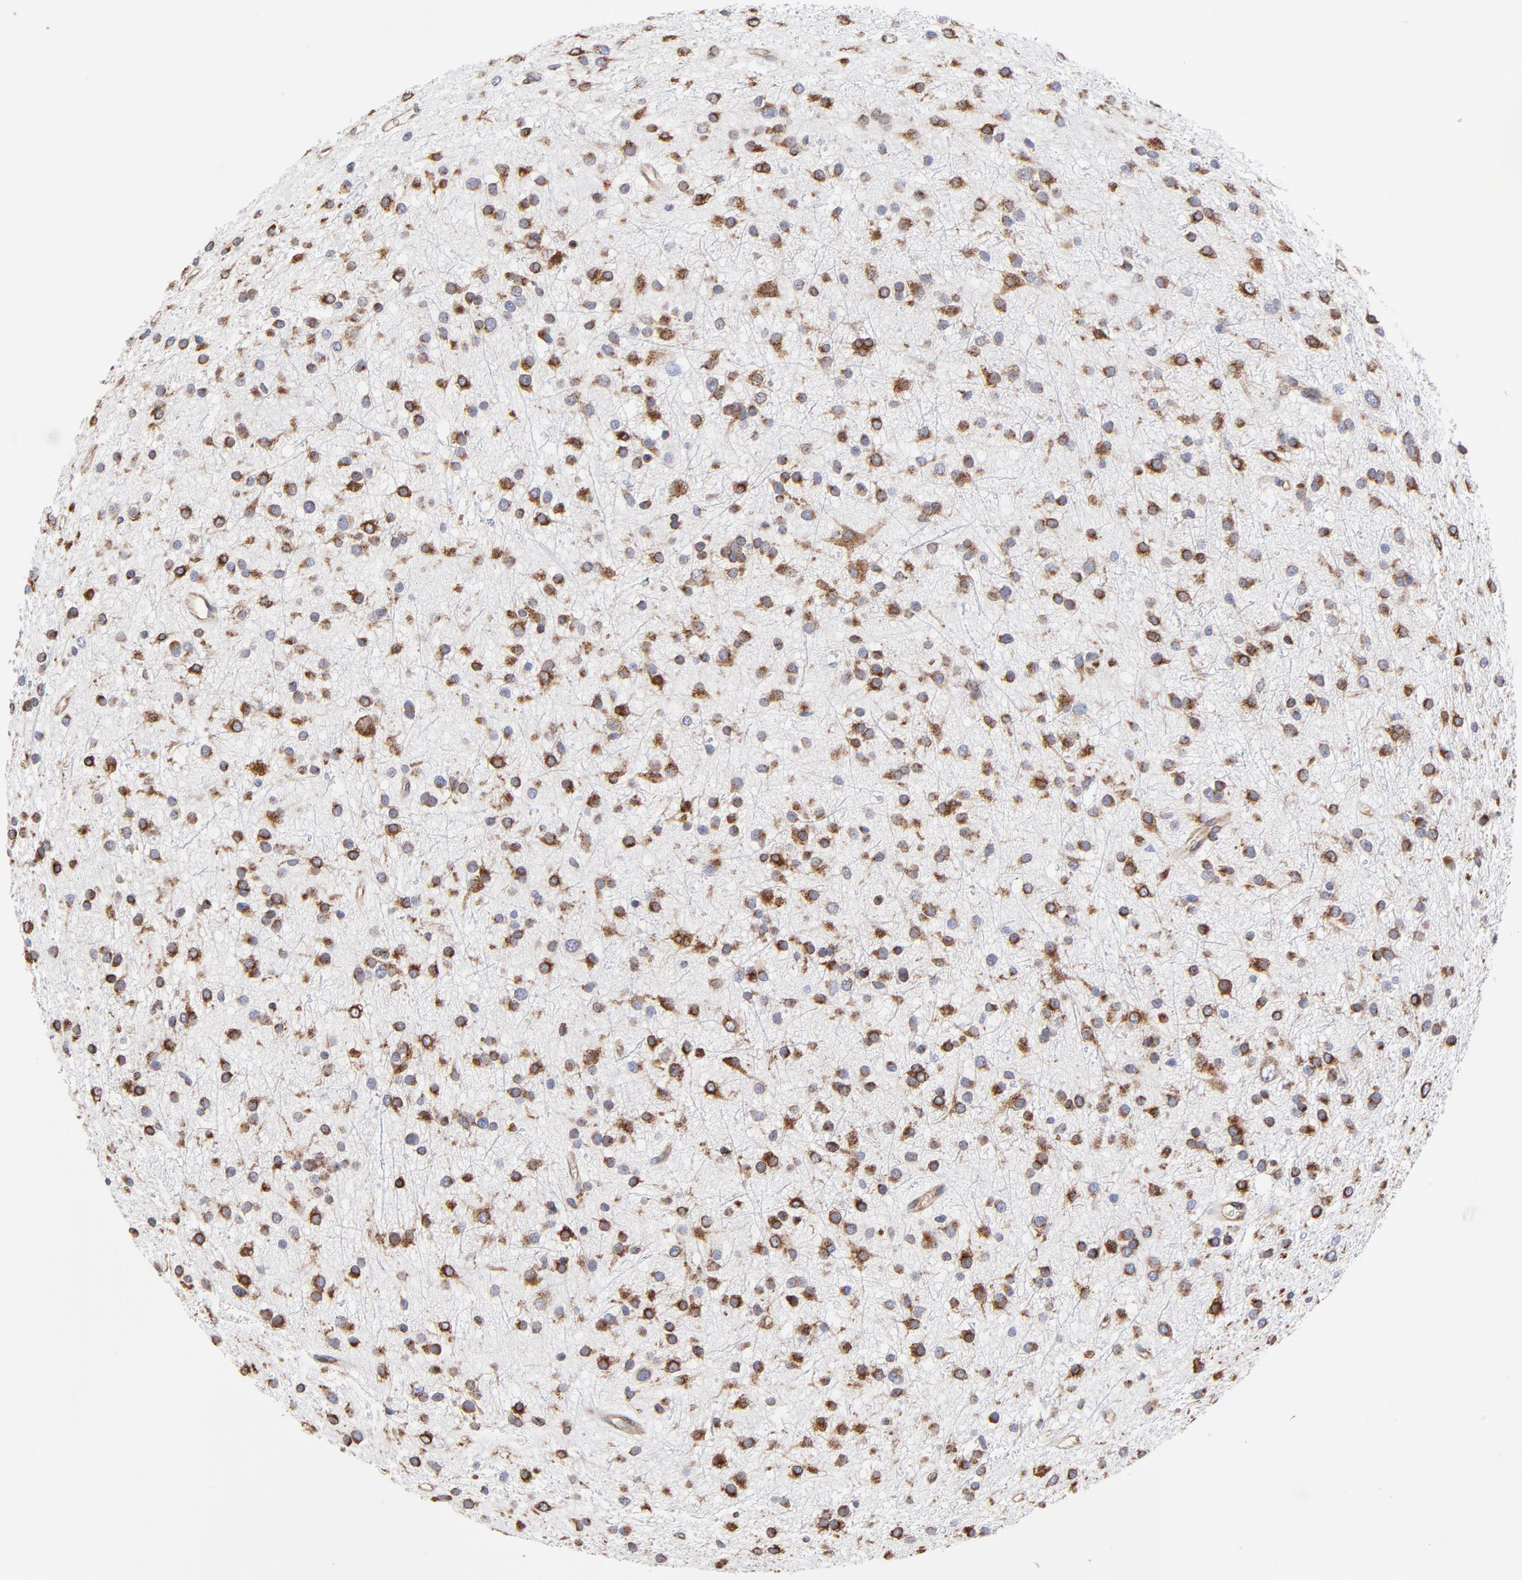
{"staining": {"intensity": "moderate", "quantity": "25%-75%", "location": "cytoplasmic/membranous"}, "tissue": "glioma", "cell_type": "Tumor cells", "image_type": "cancer", "snomed": [{"axis": "morphology", "description": "Glioma, malignant, Low grade"}, {"axis": "topography", "description": "Brain"}], "caption": "Immunohistochemical staining of low-grade glioma (malignant) shows medium levels of moderate cytoplasmic/membranous positivity in approximately 25%-75% of tumor cells.", "gene": "LMAN1", "patient": {"sex": "female", "age": 36}}